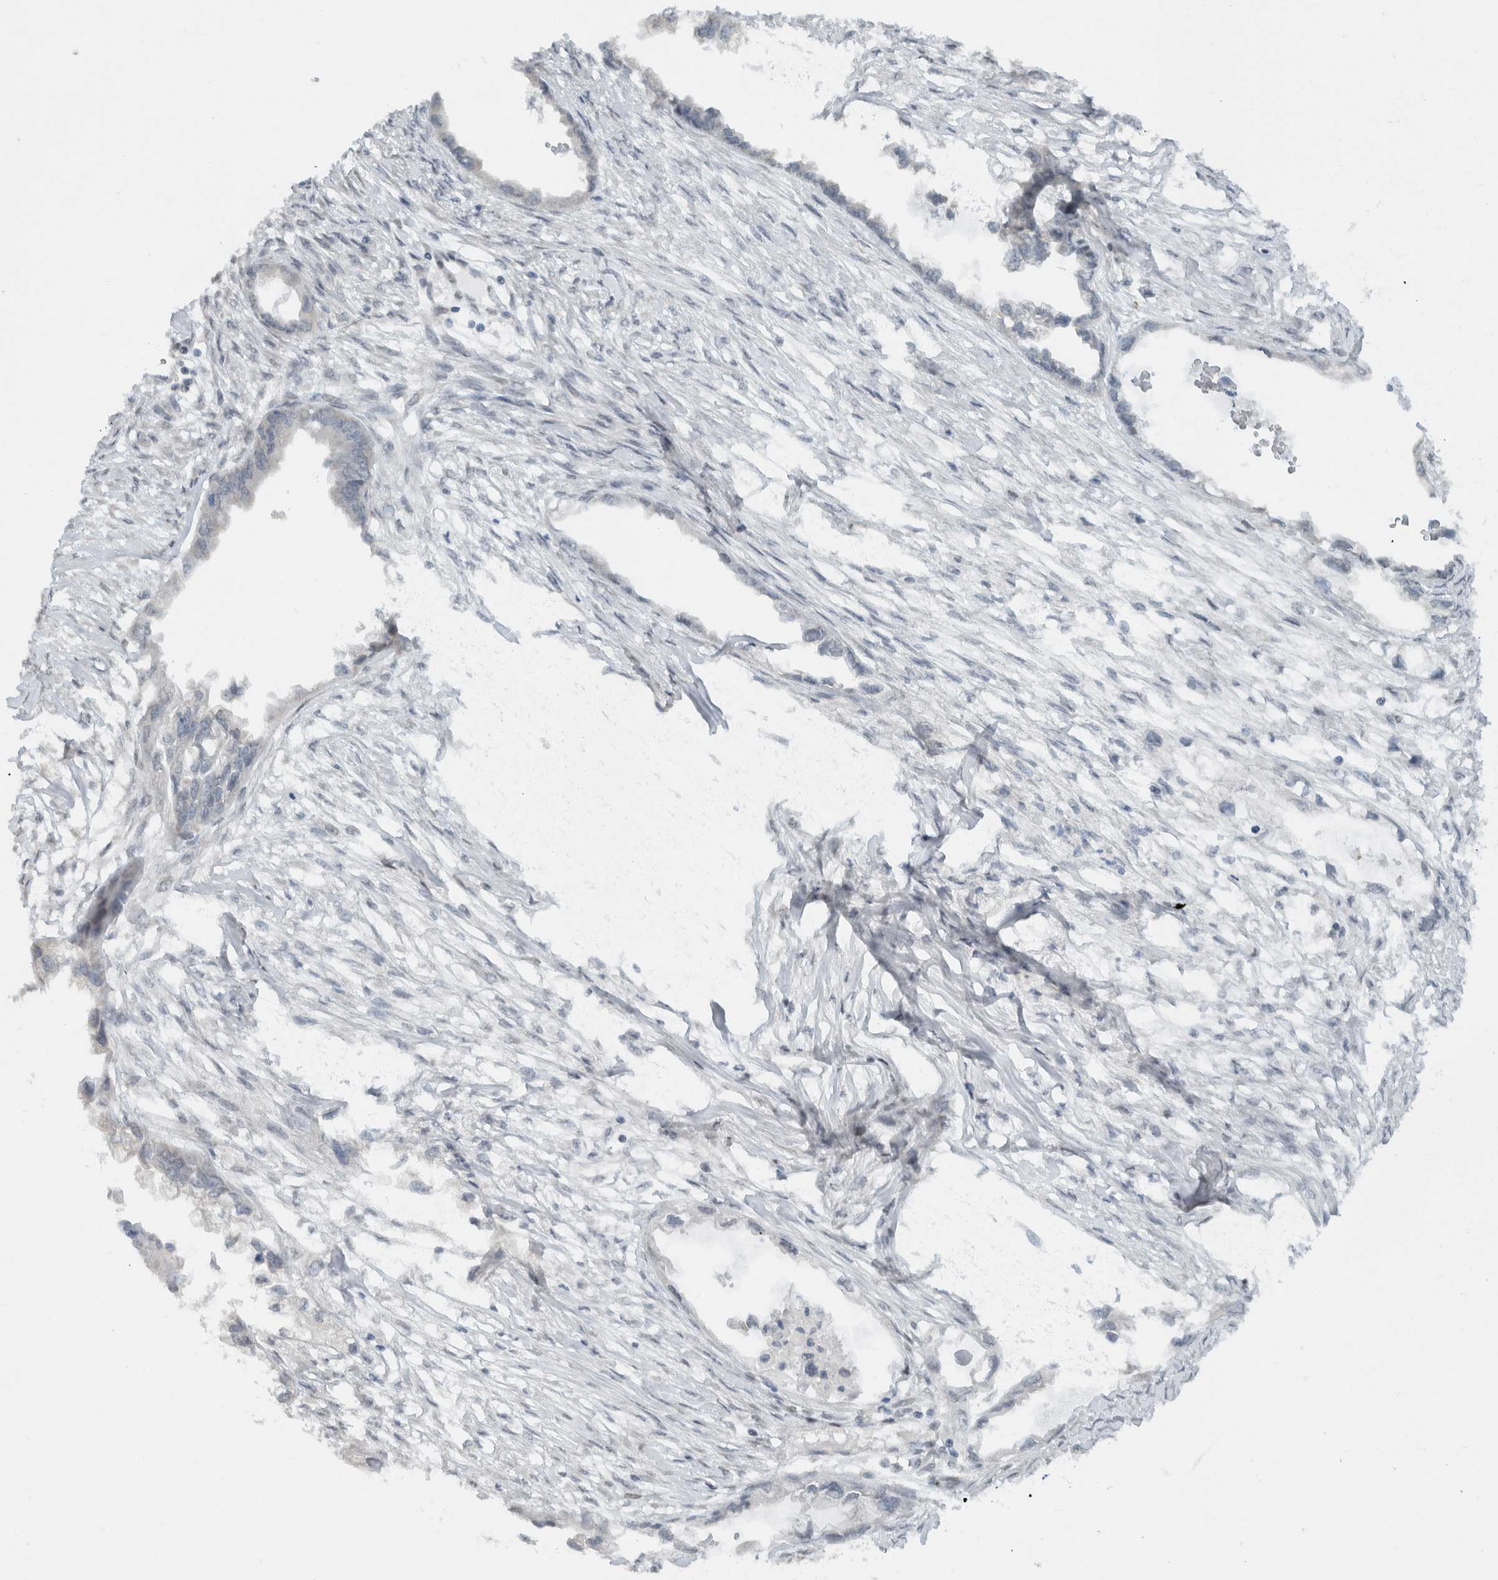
{"staining": {"intensity": "negative", "quantity": "none", "location": "none"}, "tissue": "endometrial cancer", "cell_type": "Tumor cells", "image_type": "cancer", "snomed": [{"axis": "morphology", "description": "Adenocarcinoma, NOS"}, {"axis": "morphology", "description": "Adenocarcinoma, metastatic, NOS"}, {"axis": "topography", "description": "Adipose tissue"}, {"axis": "topography", "description": "Endometrium"}], "caption": "High power microscopy histopathology image of an IHC micrograph of adenocarcinoma (endometrial), revealing no significant expression in tumor cells. (DAB IHC visualized using brightfield microscopy, high magnification).", "gene": "HNRNPR", "patient": {"sex": "female", "age": 67}}